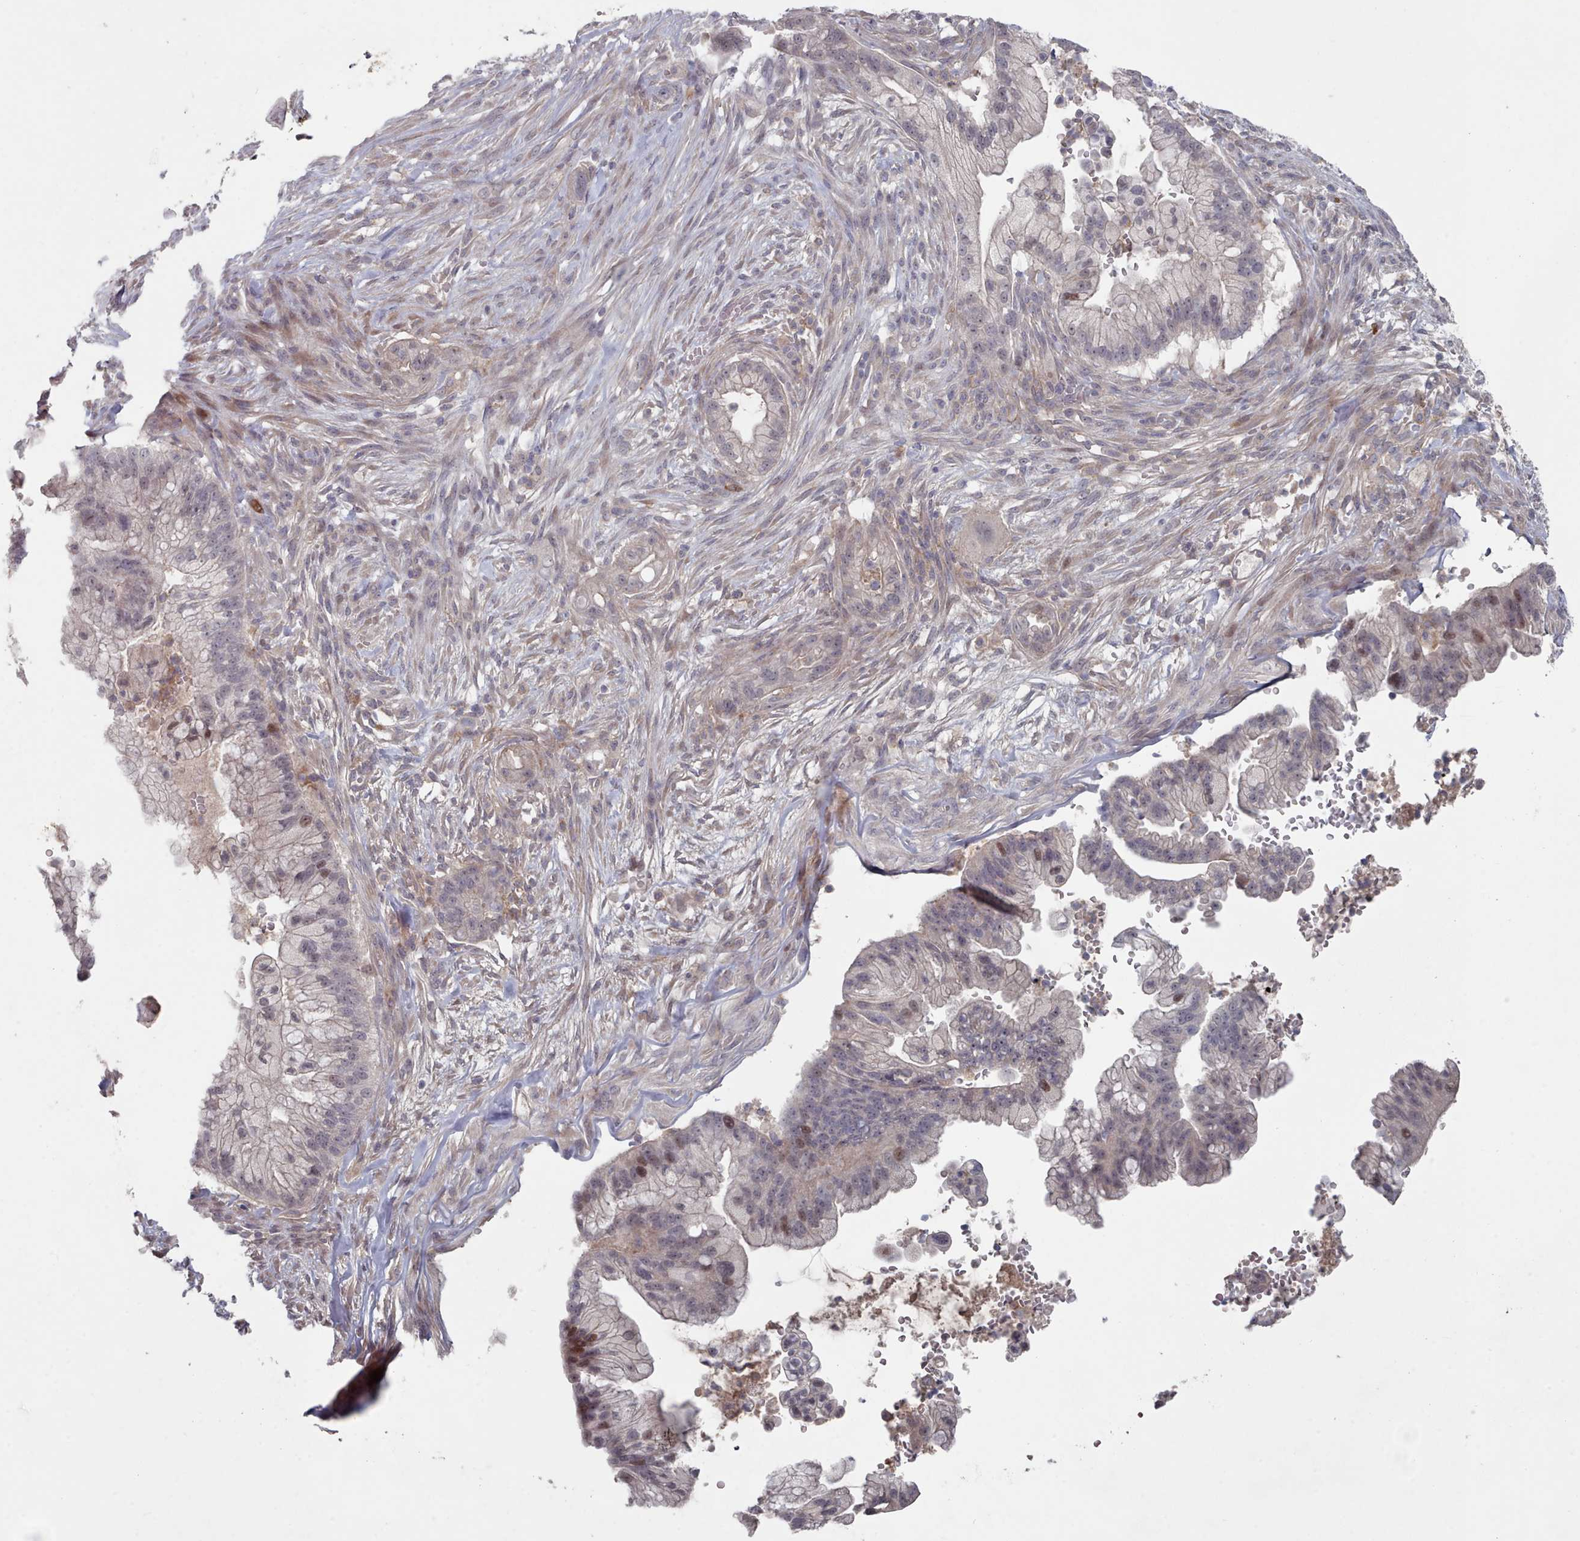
{"staining": {"intensity": "moderate", "quantity": "<25%", "location": "nuclear"}, "tissue": "pancreatic cancer", "cell_type": "Tumor cells", "image_type": "cancer", "snomed": [{"axis": "morphology", "description": "Adenocarcinoma, NOS"}, {"axis": "topography", "description": "Pancreas"}], "caption": "There is low levels of moderate nuclear positivity in tumor cells of pancreatic adenocarcinoma, as demonstrated by immunohistochemical staining (brown color).", "gene": "COL8A2", "patient": {"sex": "male", "age": 44}}